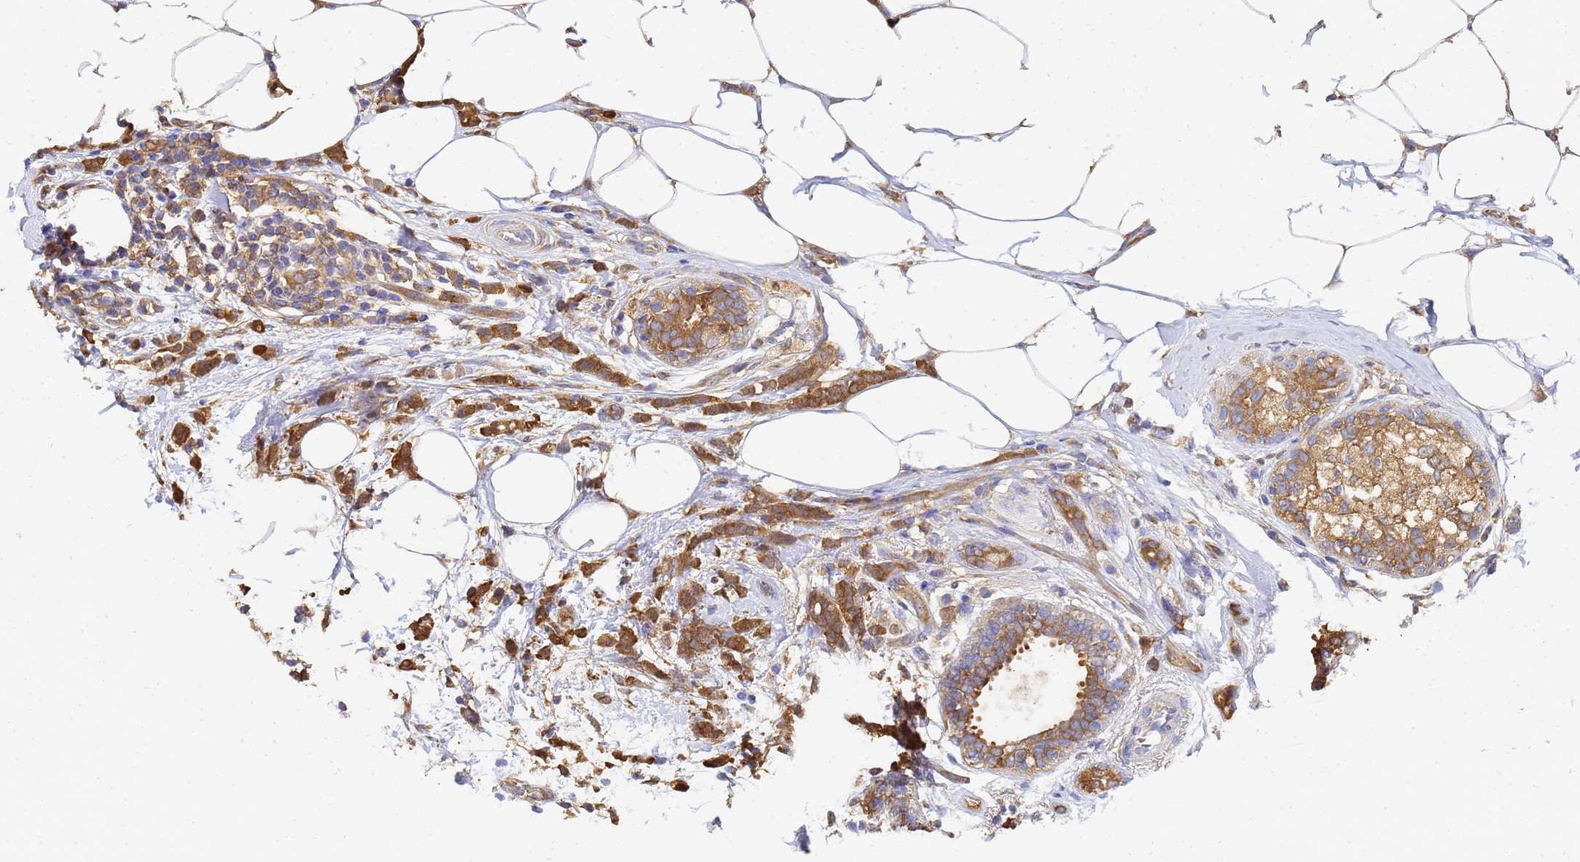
{"staining": {"intensity": "moderate", "quantity": ">75%", "location": "cytoplasmic/membranous"}, "tissue": "breast cancer", "cell_type": "Tumor cells", "image_type": "cancer", "snomed": [{"axis": "morphology", "description": "Lobular carcinoma"}, {"axis": "topography", "description": "Breast"}], "caption": "Human breast cancer (lobular carcinoma) stained with a protein marker displays moderate staining in tumor cells.", "gene": "NME1-NME2", "patient": {"sex": "female", "age": 58}}